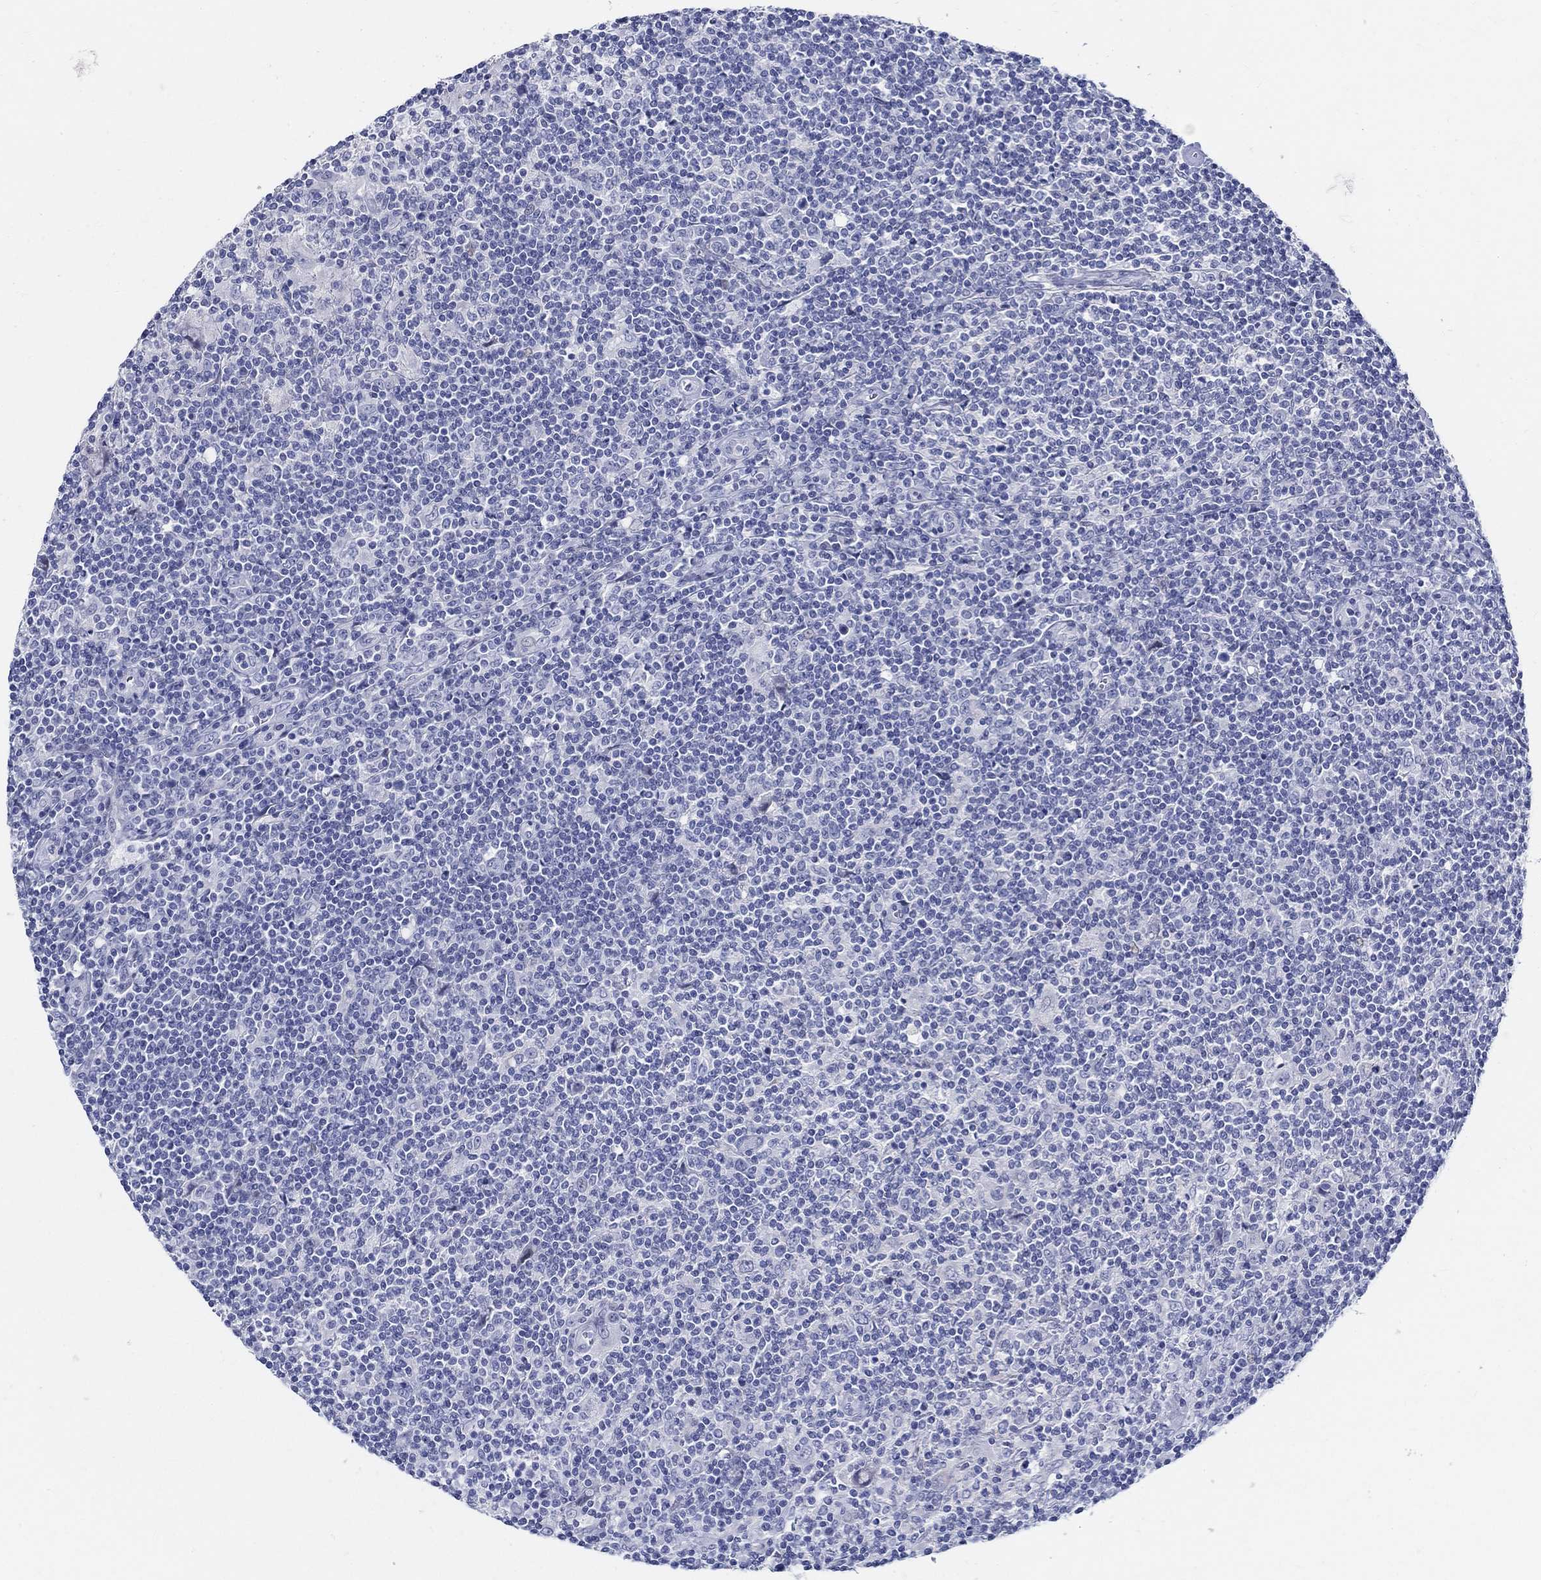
{"staining": {"intensity": "negative", "quantity": "none", "location": "none"}, "tissue": "lymphoma", "cell_type": "Tumor cells", "image_type": "cancer", "snomed": [{"axis": "morphology", "description": "Hodgkin's disease, NOS"}, {"axis": "topography", "description": "Lymph node"}], "caption": "This is an immunohistochemistry photomicrograph of Hodgkin's disease. There is no expression in tumor cells.", "gene": "CRYGS", "patient": {"sex": "male", "age": 40}}